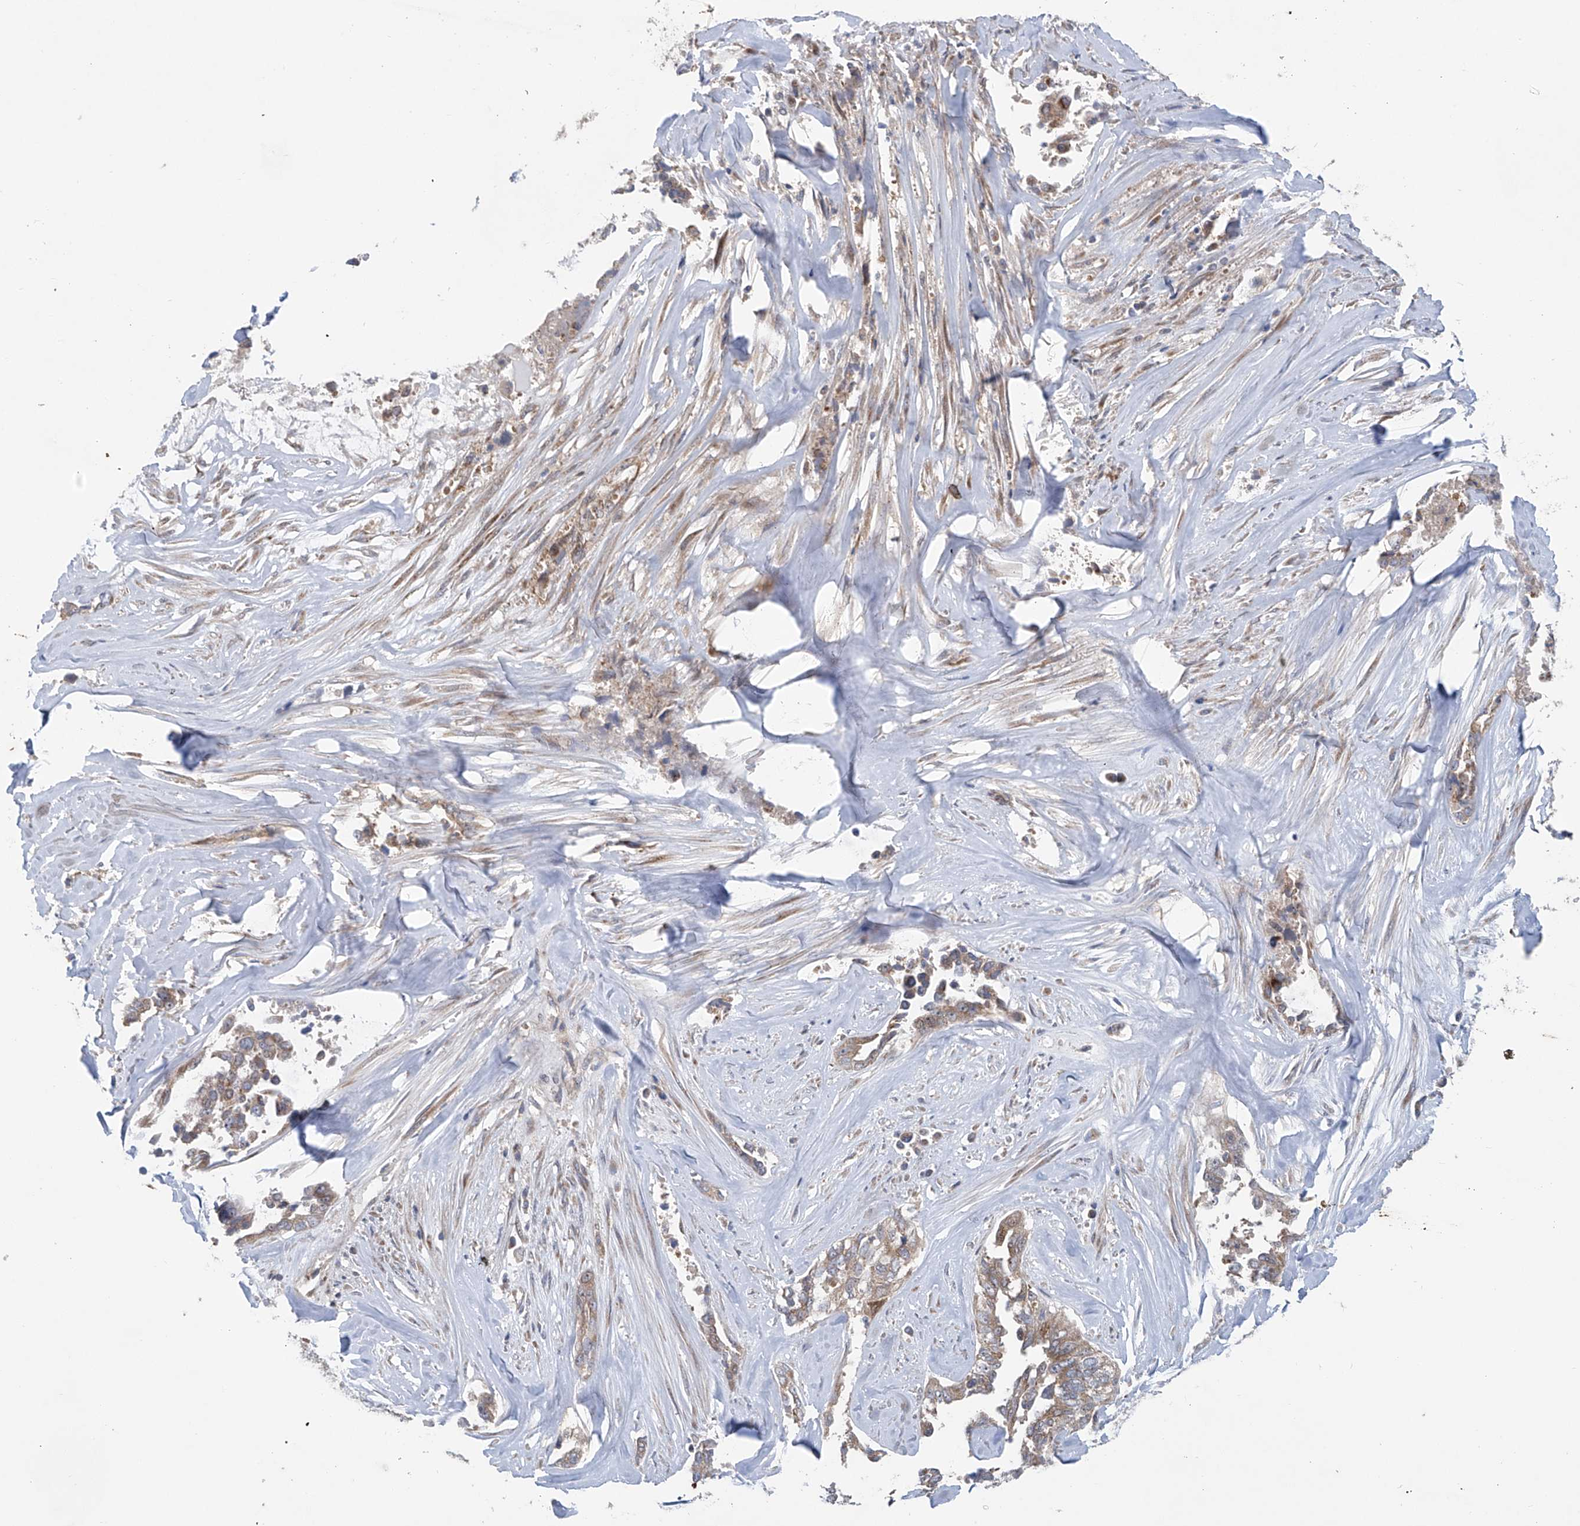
{"staining": {"intensity": "moderate", "quantity": ">75%", "location": "cytoplasmic/membranous"}, "tissue": "ovarian cancer", "cell_type": "Tumor cells", "image_type": "cancer", "snomed": [{"axis": "morphology", "description": "Cystadenocarcinoma, serous, NOS"}, {"axis": "topography", "description": "Ovary"}], "caption": "Moderate cytoplasmic/membranous expression for a protein is seen in about >75% of tumor cells of ovarian serous cystadenocarcinoma using immunohistochemistry.", "gene": "KLC4", "patient": {"sex": "female", "age": 44}}